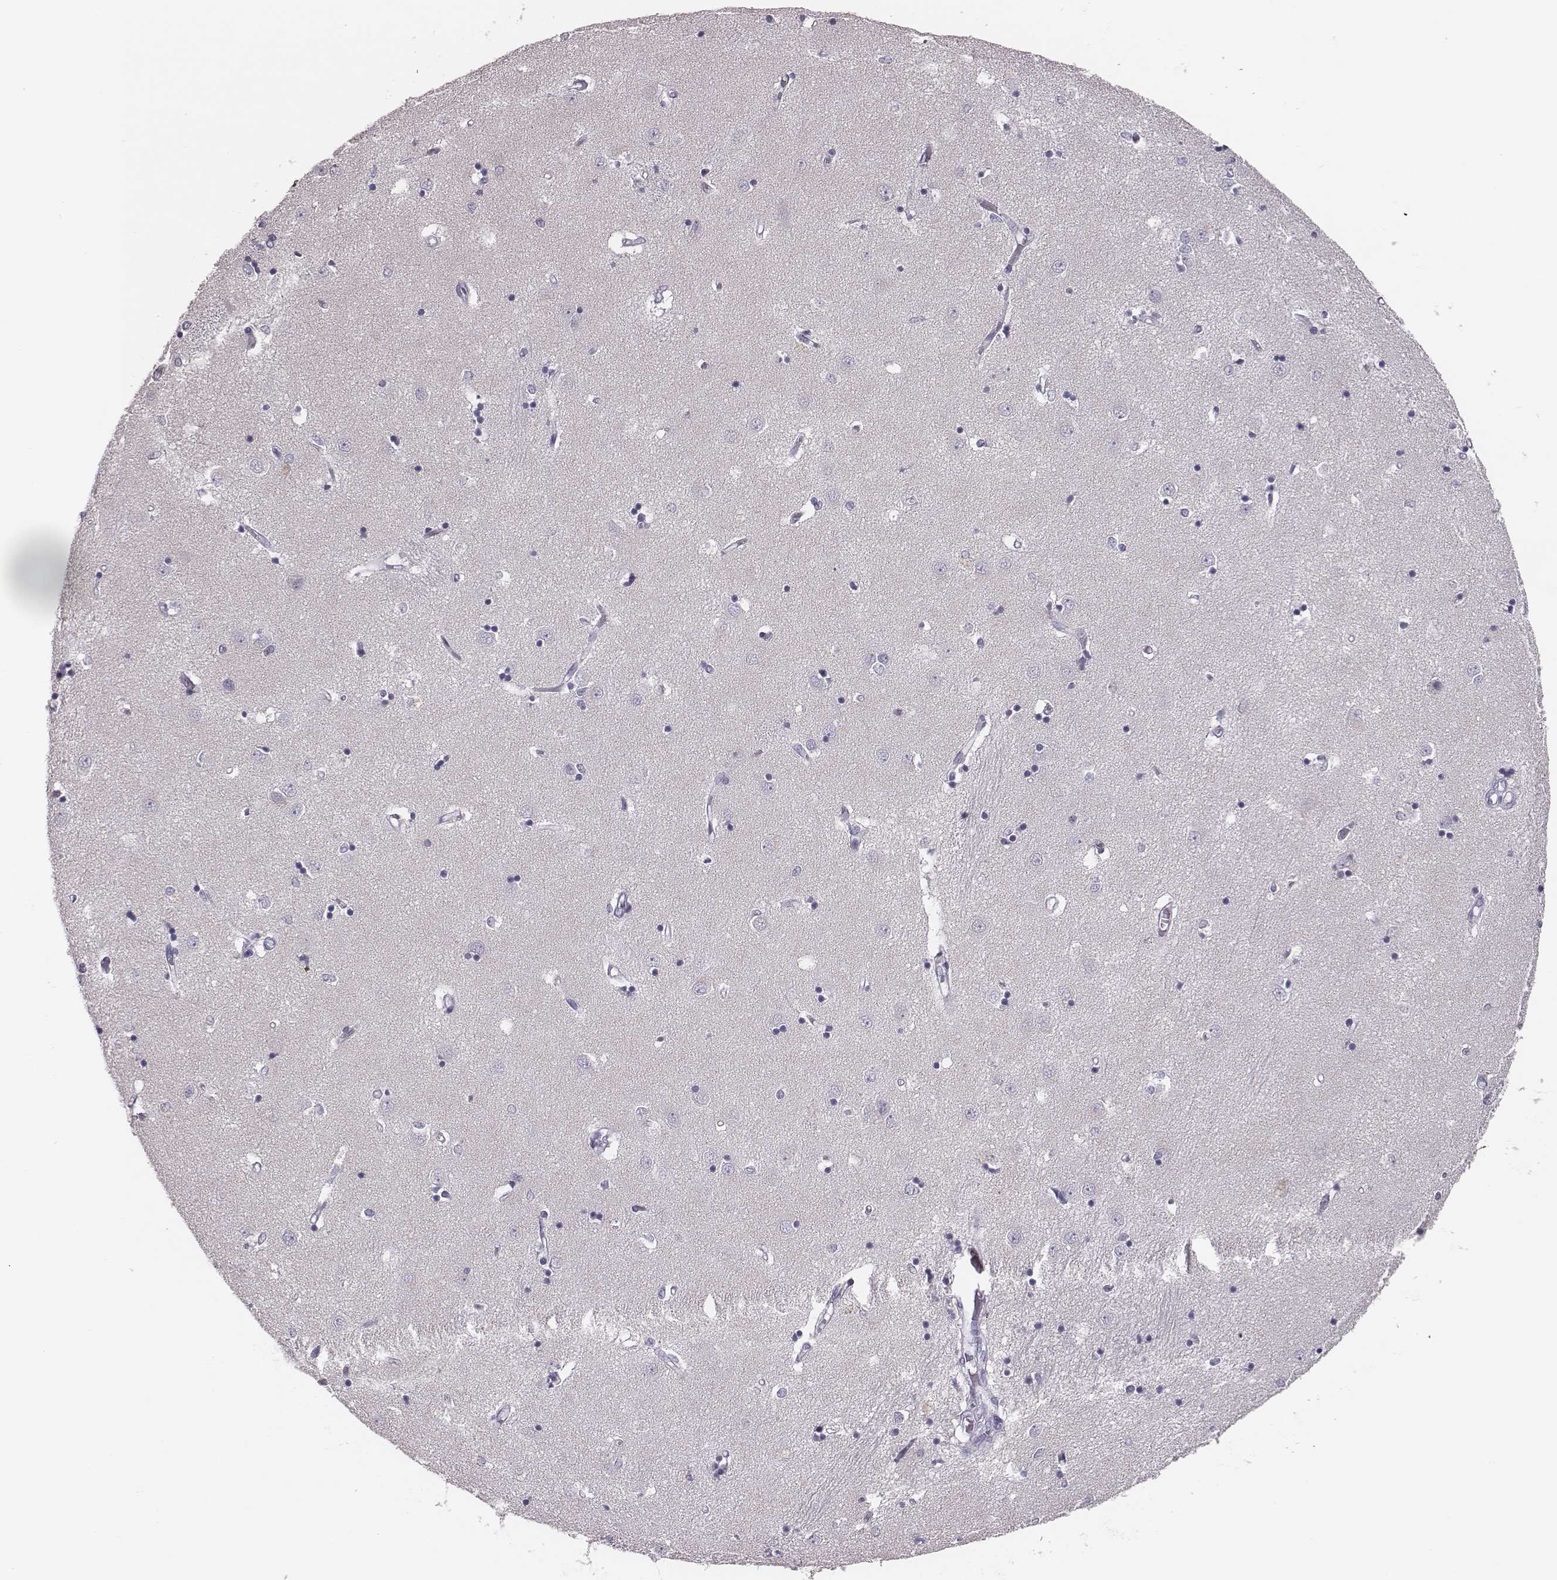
{"staining": {"intensity": "negative", "quantity": "none", "location": "none"}, "tissue": "caudate", "cell_type": "Glial cells", "image_type": "normal", "snomed": [{"axis": "morphology", "description": "Normal tissue, NOS"}, {"axis": "topography", "description": "Lateral ventricle wall"}], "caption": "Glial cells show no significant positivity in normal caudate. Nuclei are stained in blue.", "gene": "CSH1", "patient": {"sex": "male", "age": 54}}